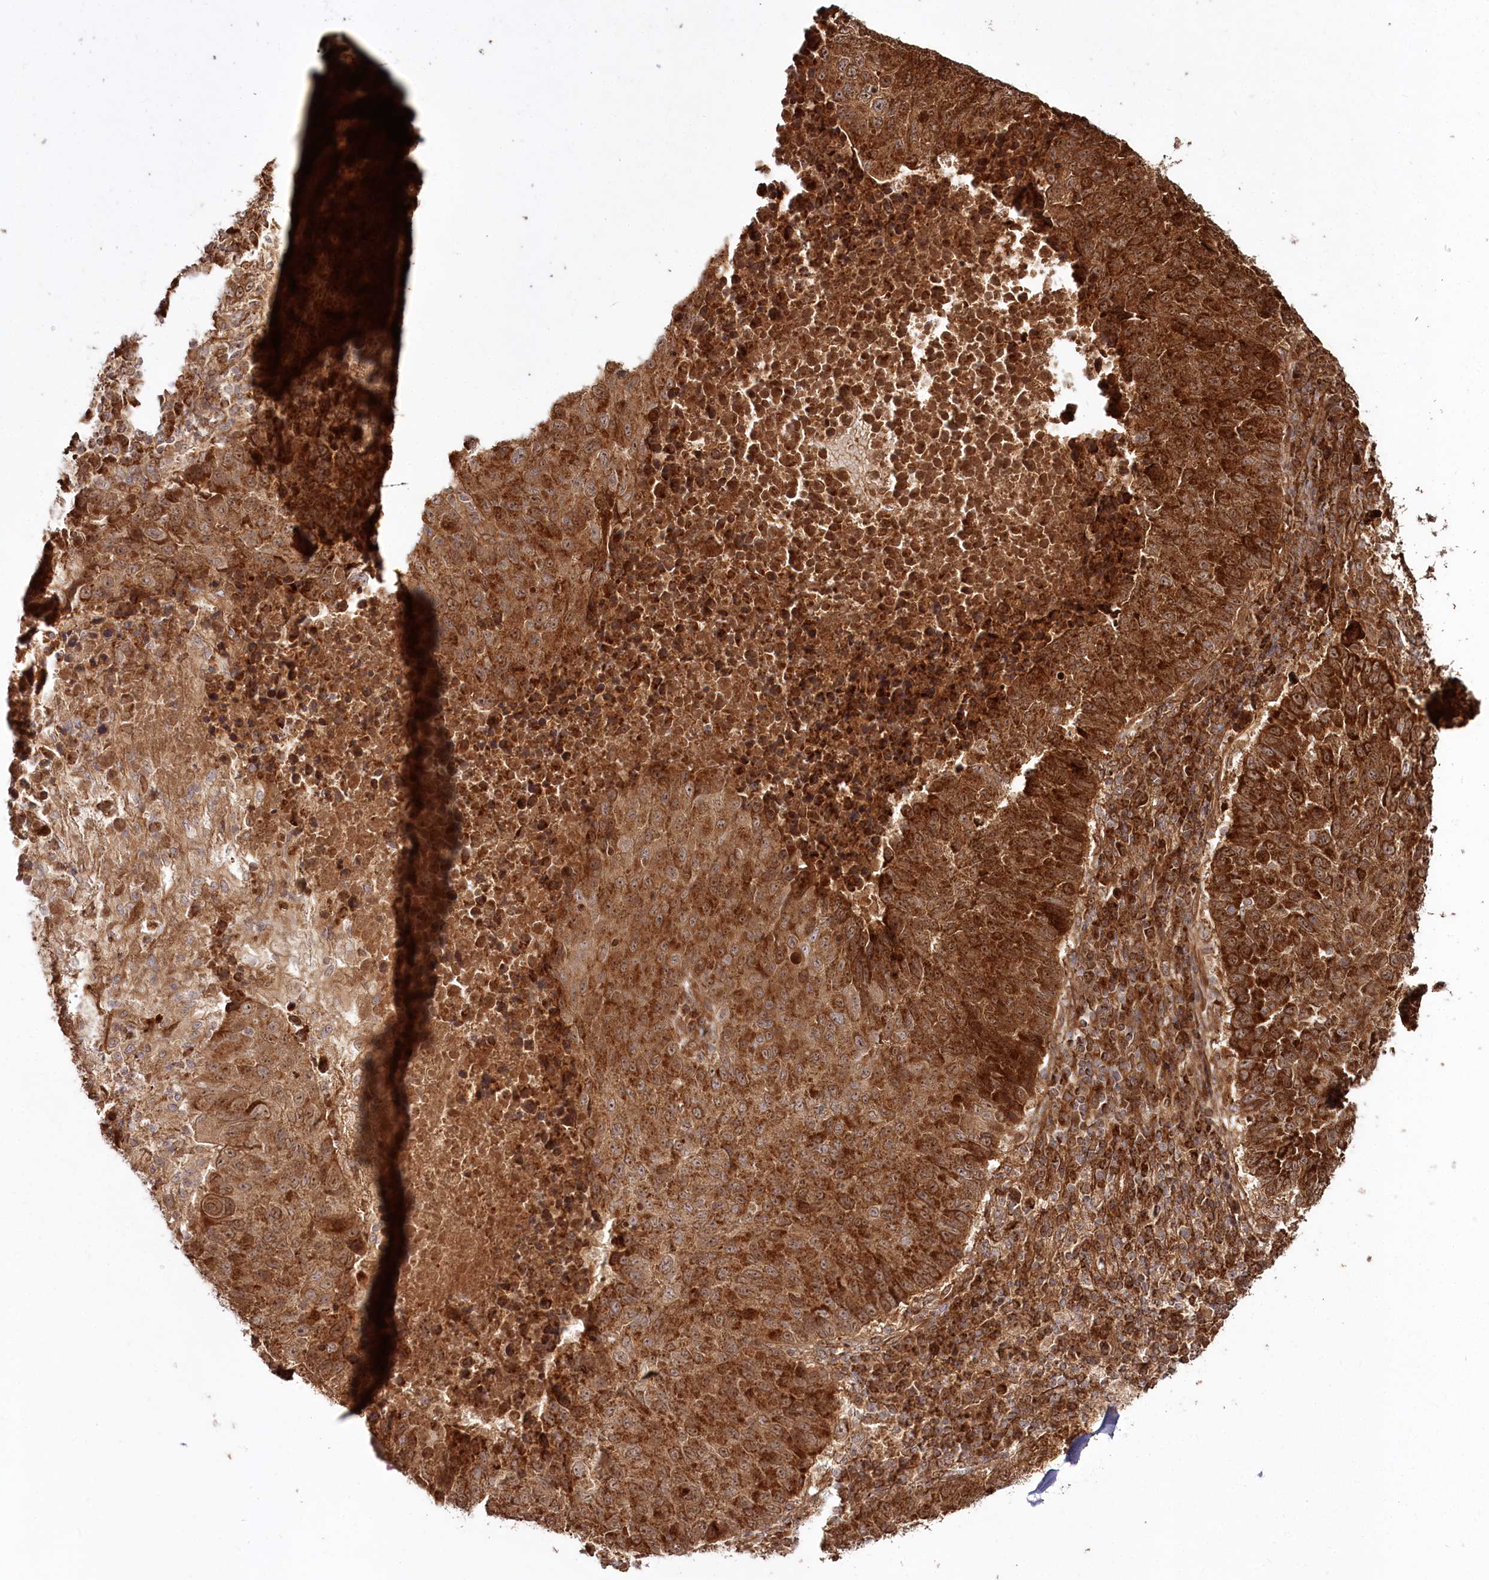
{"staining": {"intensity": "strong", "quantity": ">75%", "location": "cytoplasmic/membranous"}, "tissue": "lung cancer", "cell_type": "Tumor cells", "image_type": "cancer", "snomed": [{"axis": "morphology", "description": "Squamous cell carcinoma, NOS"}, {"axis": "topography", "description": "Lung"}], "caption": "Immunohistochemistry (IHC) (DAB) staining of human lung squamous cell carcinoma shows strong cytoplasmic/membranous protein staining in approximately >75% of tumor cells.", "gene": "REXO2", "patient": {"sex": "male", "age": 73}}